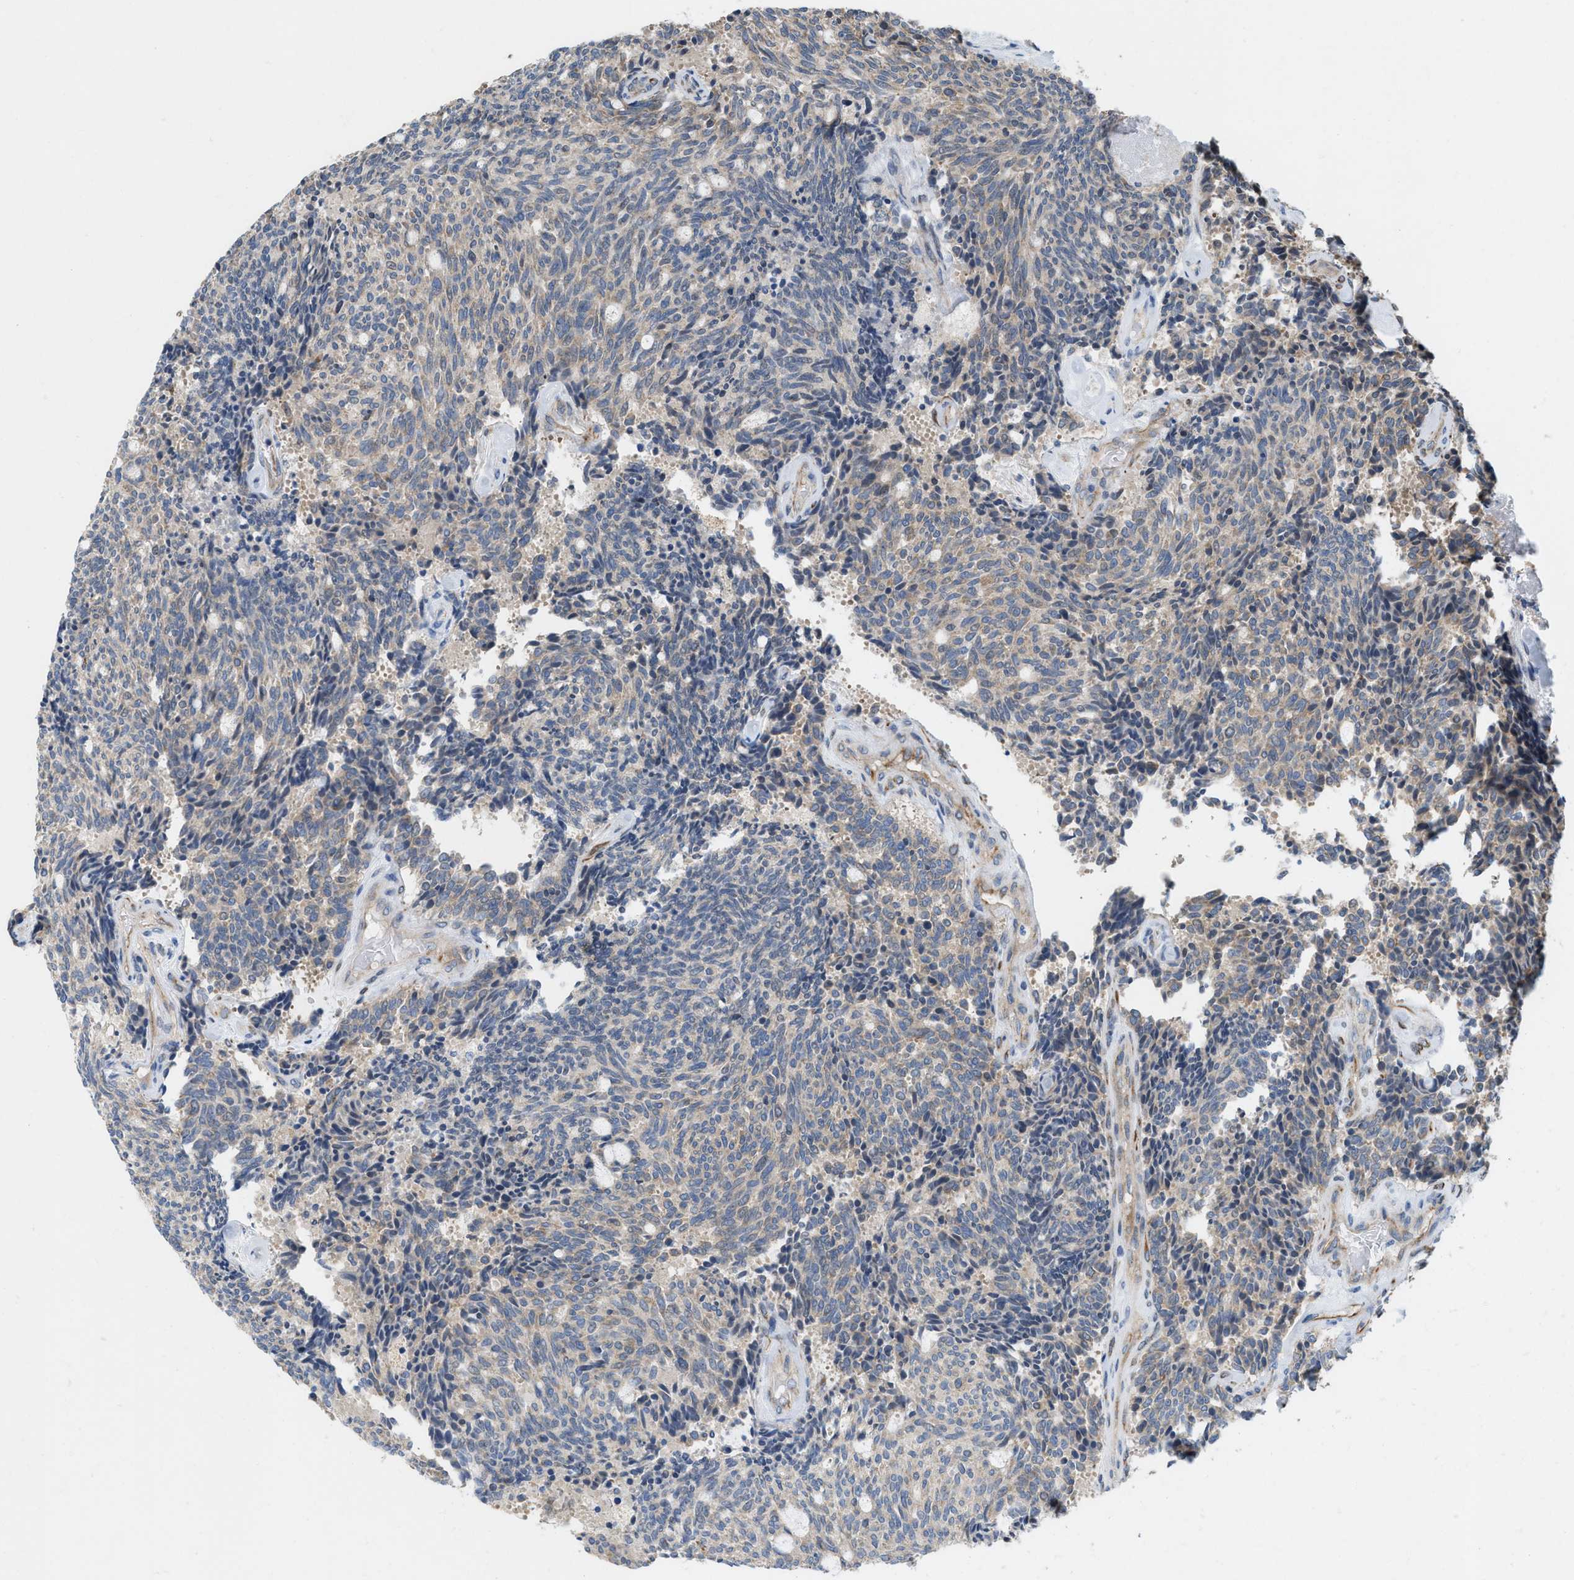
{"staining": {"intensity": "weak", "quantity": ">75%", "location": "cytoplasmic/membranous"}, "tissue": "carcinoid", "cell_type": "Tumor cells", "image_type": "cancer", "snomed": [{"axis": "morphology", "description": "Carcinoid, malignant, NOS"}, {"axis": "topography", "description": "Pancreas"}], "caption": "An image of carcinoid stained for a protein exhibits weak cytoplasmic/membranous brown staining in tumor cells.", "gene": "UBAP2", "patient": {"sex": "female", "age": 54}}